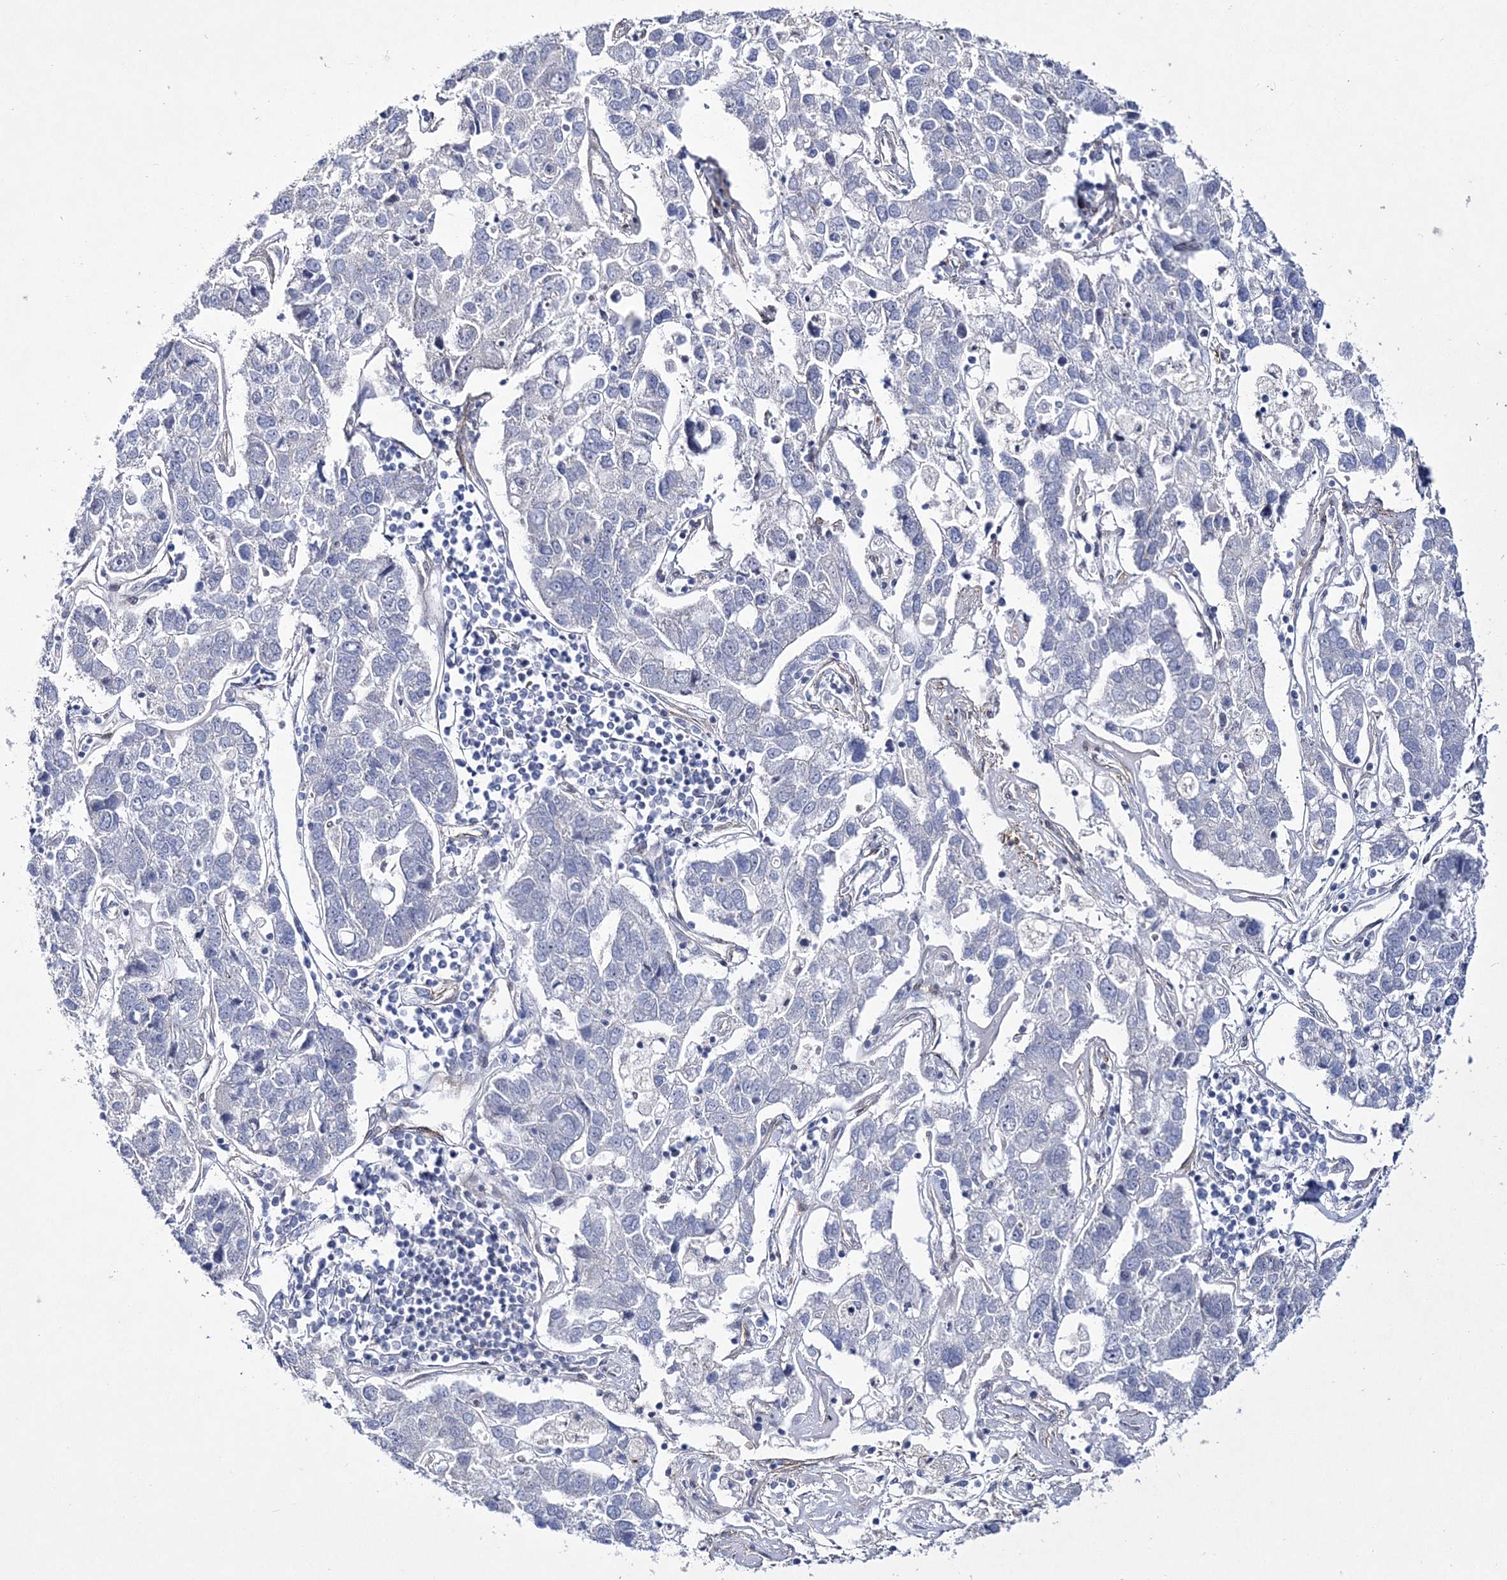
{"staining": {"intensity": "negative", "quantity": "none", "location": "none"}, "tissue": "pancreatic cancer", "cell_type": "Tumor cells", "image_type": "cancer", "snomed": [{"axis": "morphology", "description": "Adenocarcinoma, NOS"}, {"axis": "topography", "description": "Pancreas"}], "caption": "Immunohistochemistry (IHC) histopathology image of human adenocarcinoma (pancreatic) stained for a protein (brown), which reveals no expression in tumor cells.", "gene": "ANO1", "patient": {"sex": "female", "age": 61}}